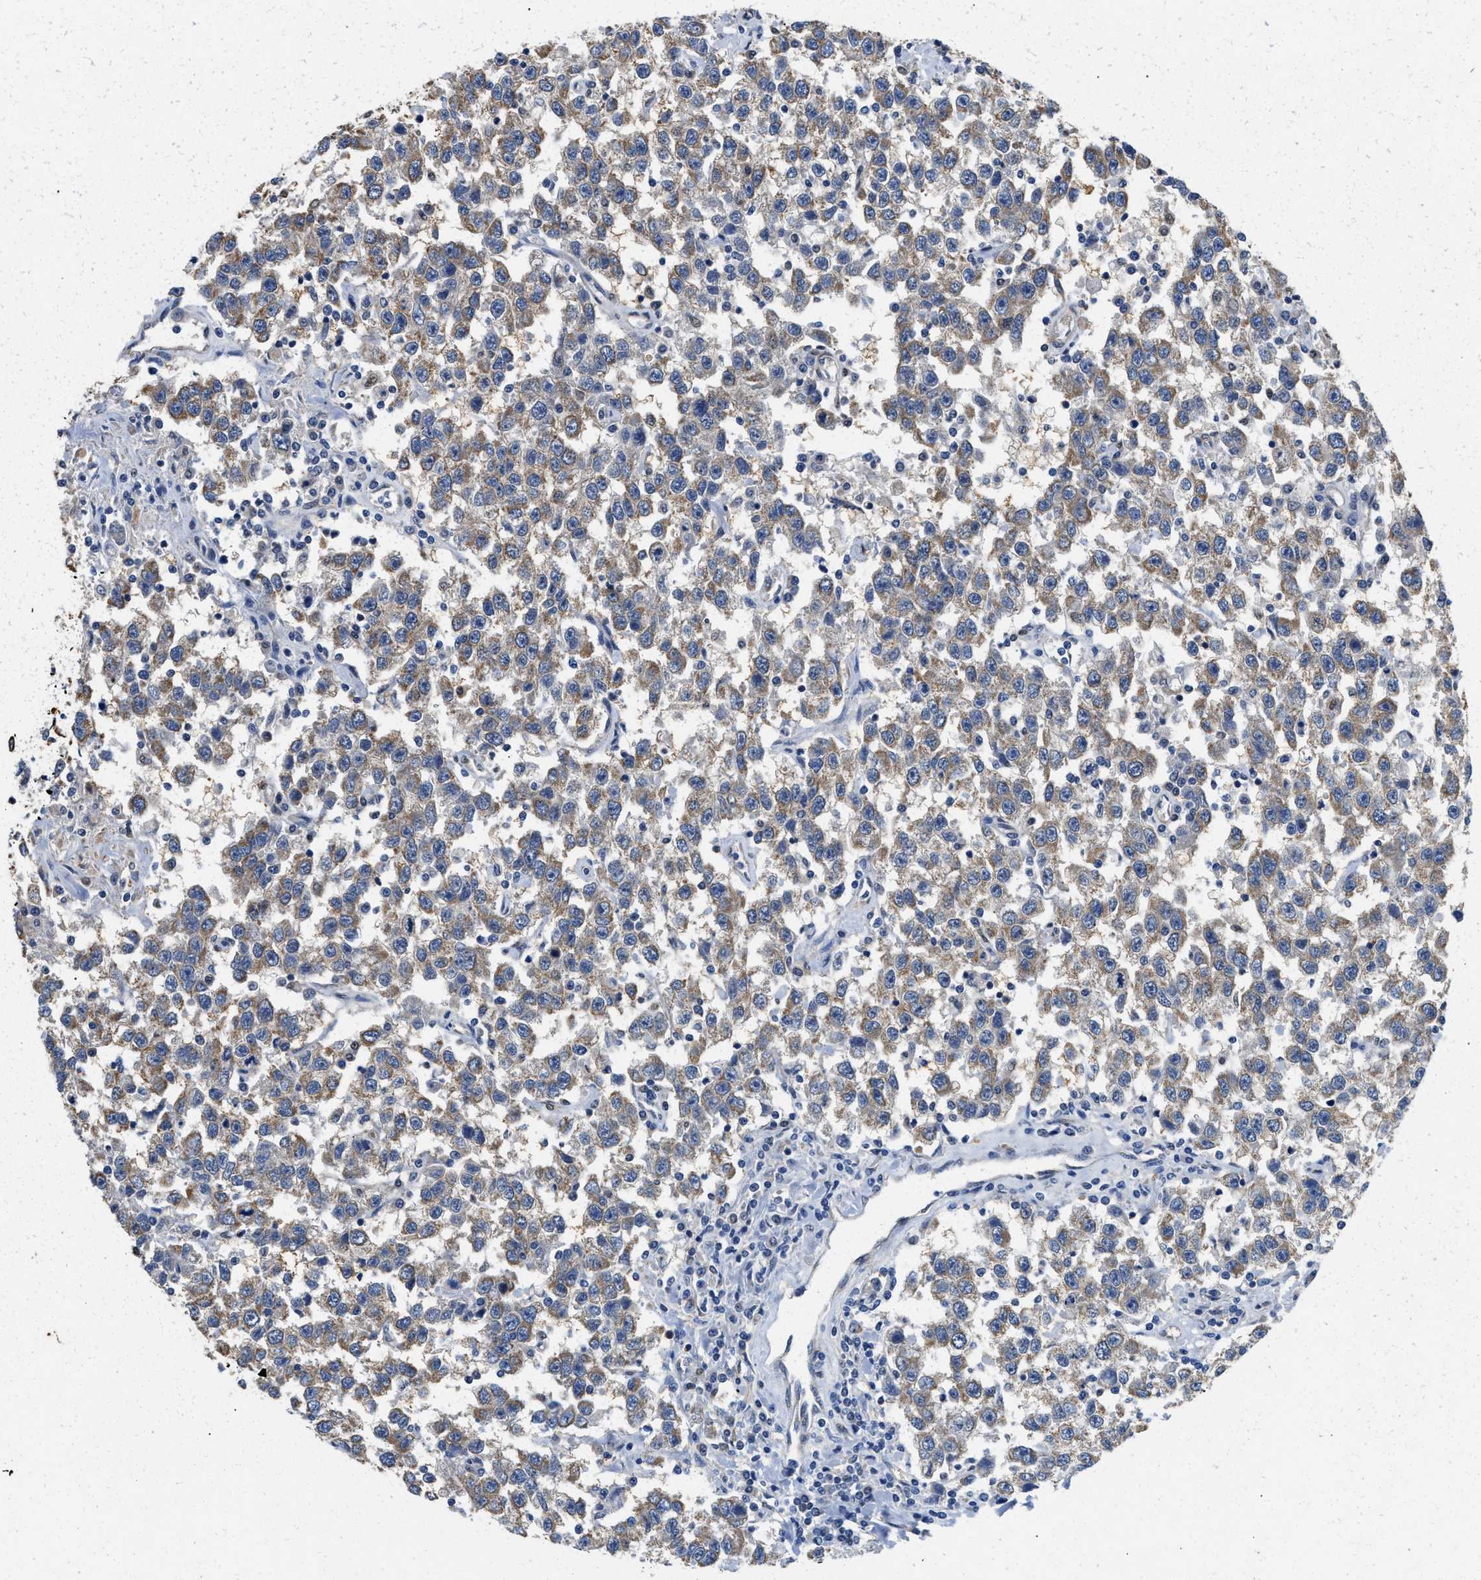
{"staining": {"intensity": "moderate", "quantity": ">75%", "location": "cytoplasmic/membranous"}, "tissue": "testis cancer", "cell_type": "Tumor cells", "image_type": "cancer", "snomed": [{"axis": "morphology", "description": "Seminoma, NOS"}, {"axis": "topography", "description": "Testis"}], "caption": "About >75% of tumor cells in human testis seminoma show moderate cytoplasmic/membranous protein expression as visualized by brown immunohistochemical staining.", "gene": "RAPH1", "patient": {"sex": "male", "age": 41}}